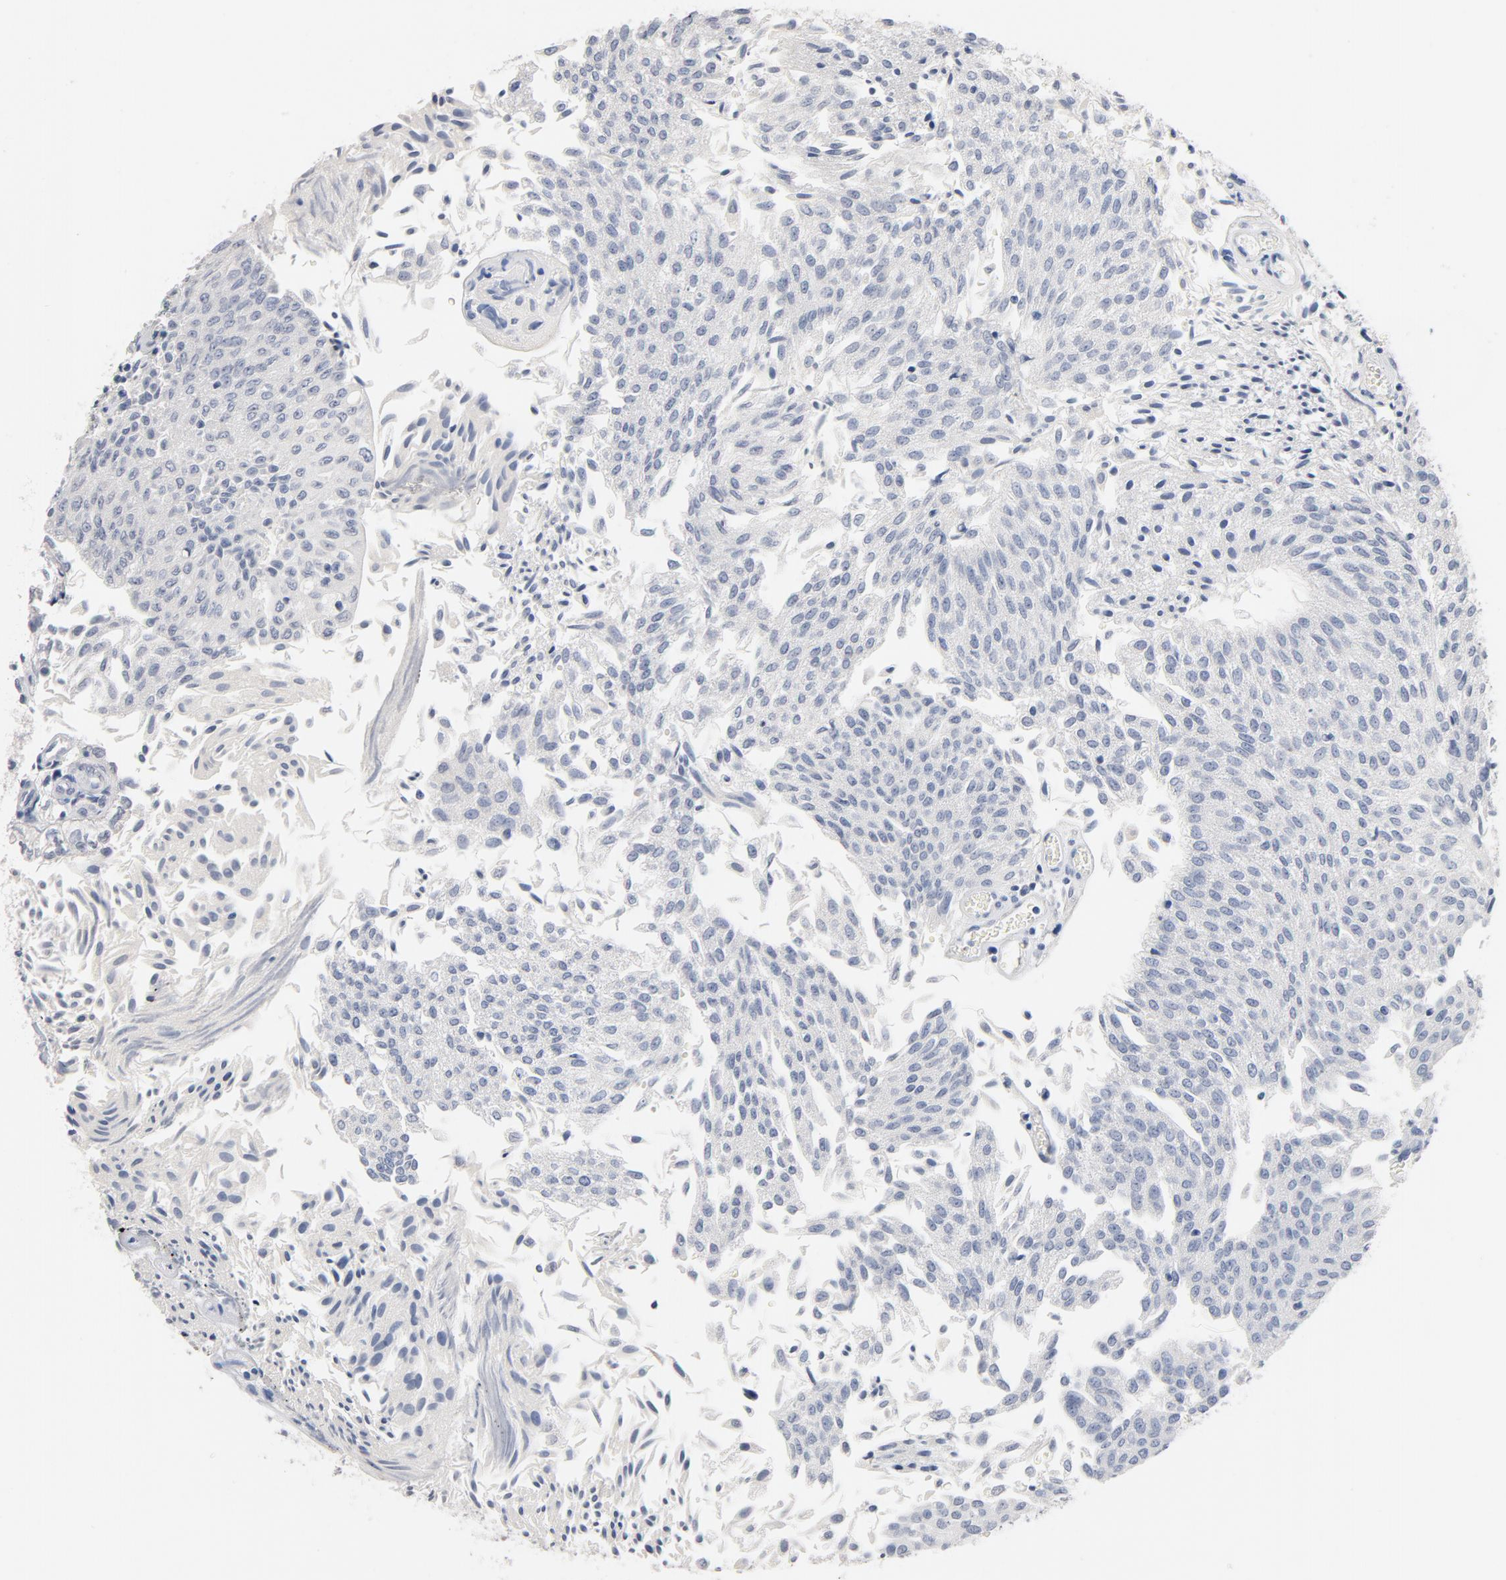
{"staining": {"intensity": "negative", "quantity": "none", "location": "none"}, "tissue": "urothelial cancer", "cell_type": "Tumor cells", "image_type": "cancer", "snomed": [{"axis": "morphology", "description": "Urothelial carcinoma, Low grade"}, {"axis": "topography", "description": "Urinary bladder"}], "caption": "IHC of urothelial cancer reveals no positivity in tumor cells.", "gene": "ZCCHC13", "patient": {"sex": "male", "age": 86}}